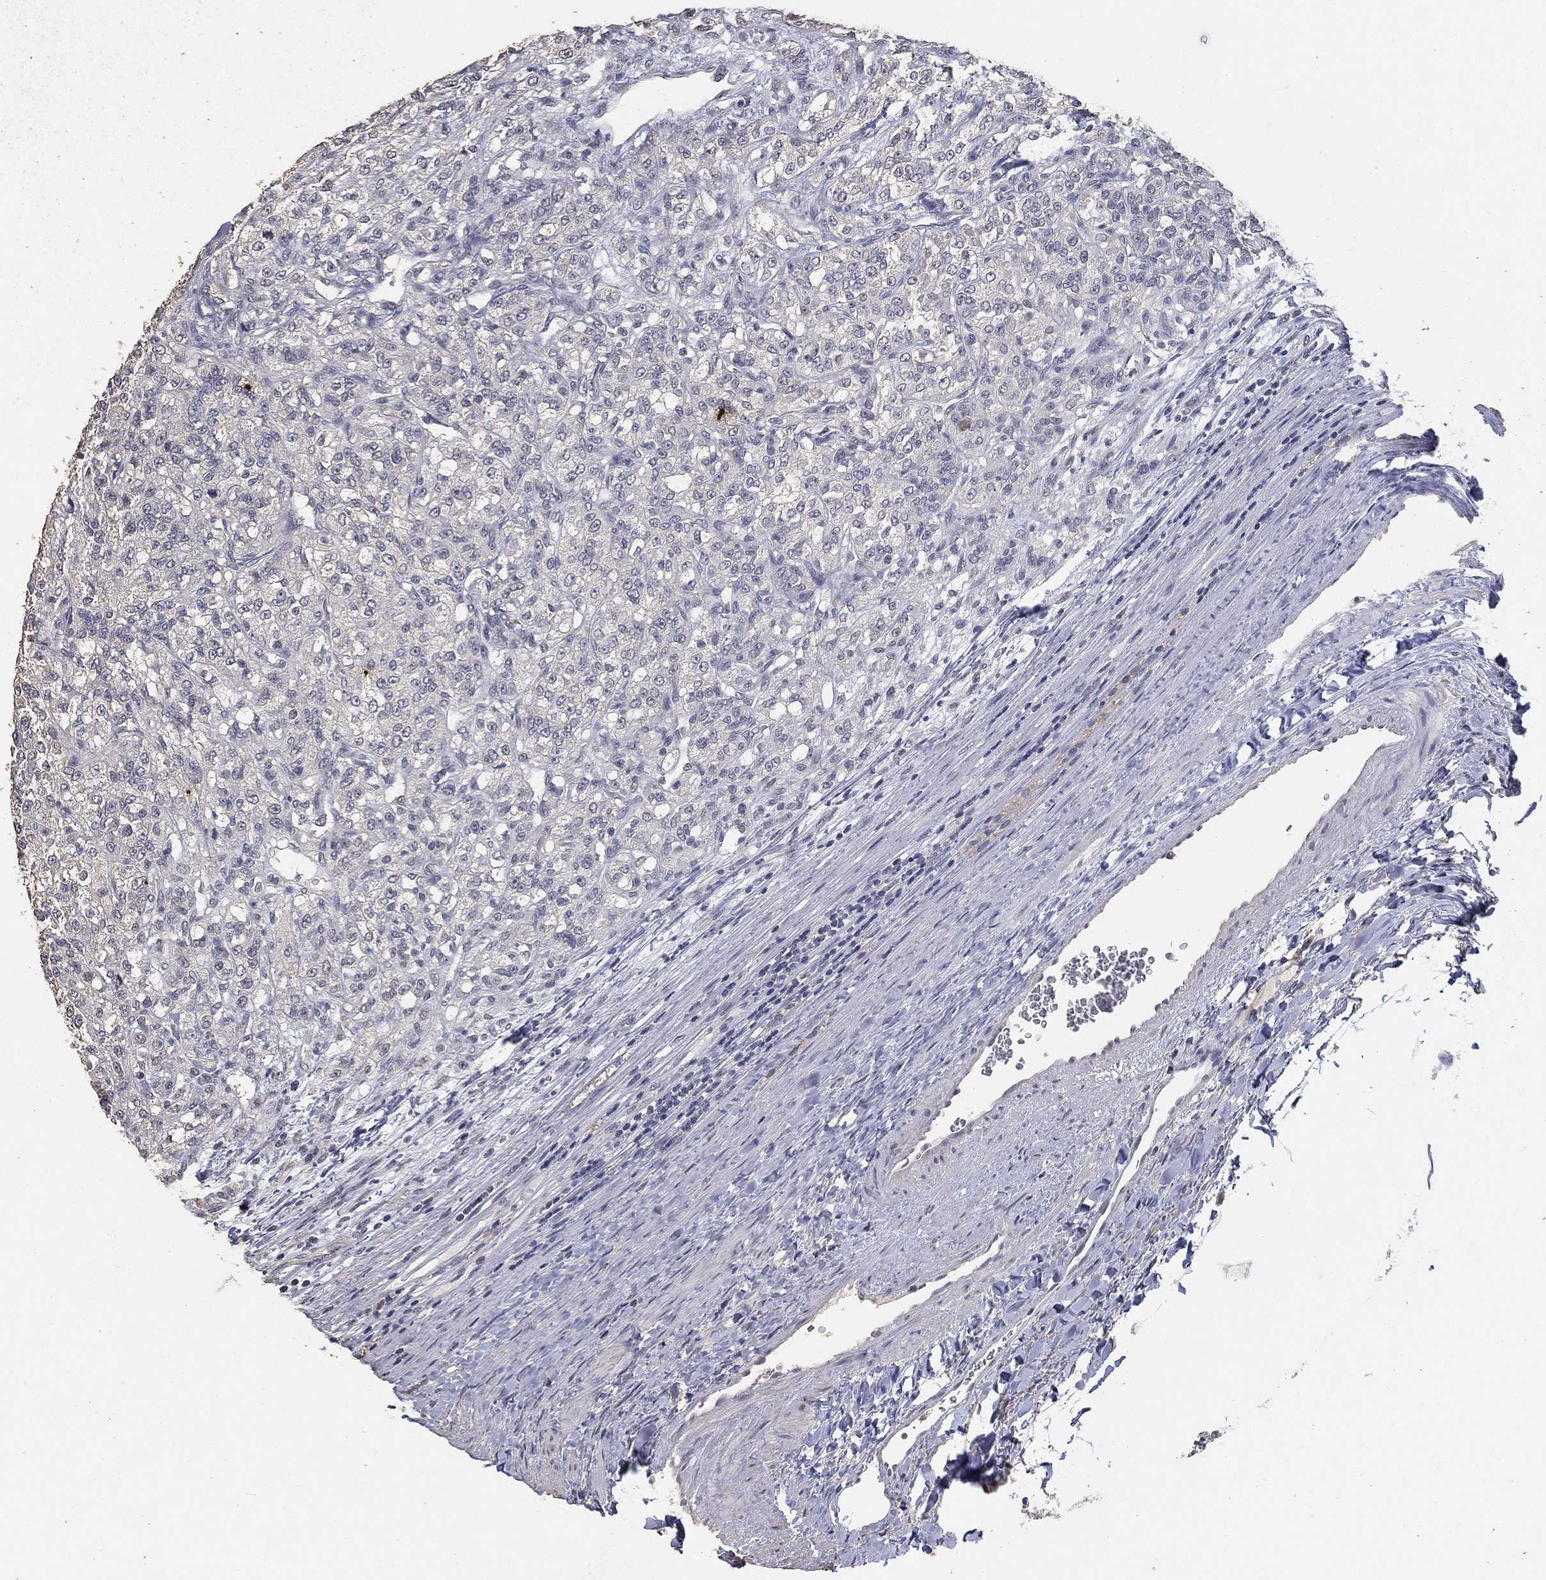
{"staining": {"intensity": "negative", "quantity": "none", "location": "none"}, "tissue": "renal cancer", "cell_type": "Tumor cells", "image_type": "cancer", "snomed": [{"axis": "morphology", "description": "Adenocarcinoma, NOS"}, {"axis": "topography", "description": "Kidney"}], "caption": "An immunohistochemistry (IHC) photomicrograph of renal cancer is shown. There is no staining in tumor cells of renal cancer.", "gene": "DSG1", "patient": {"sex": "female", "age": 63}}